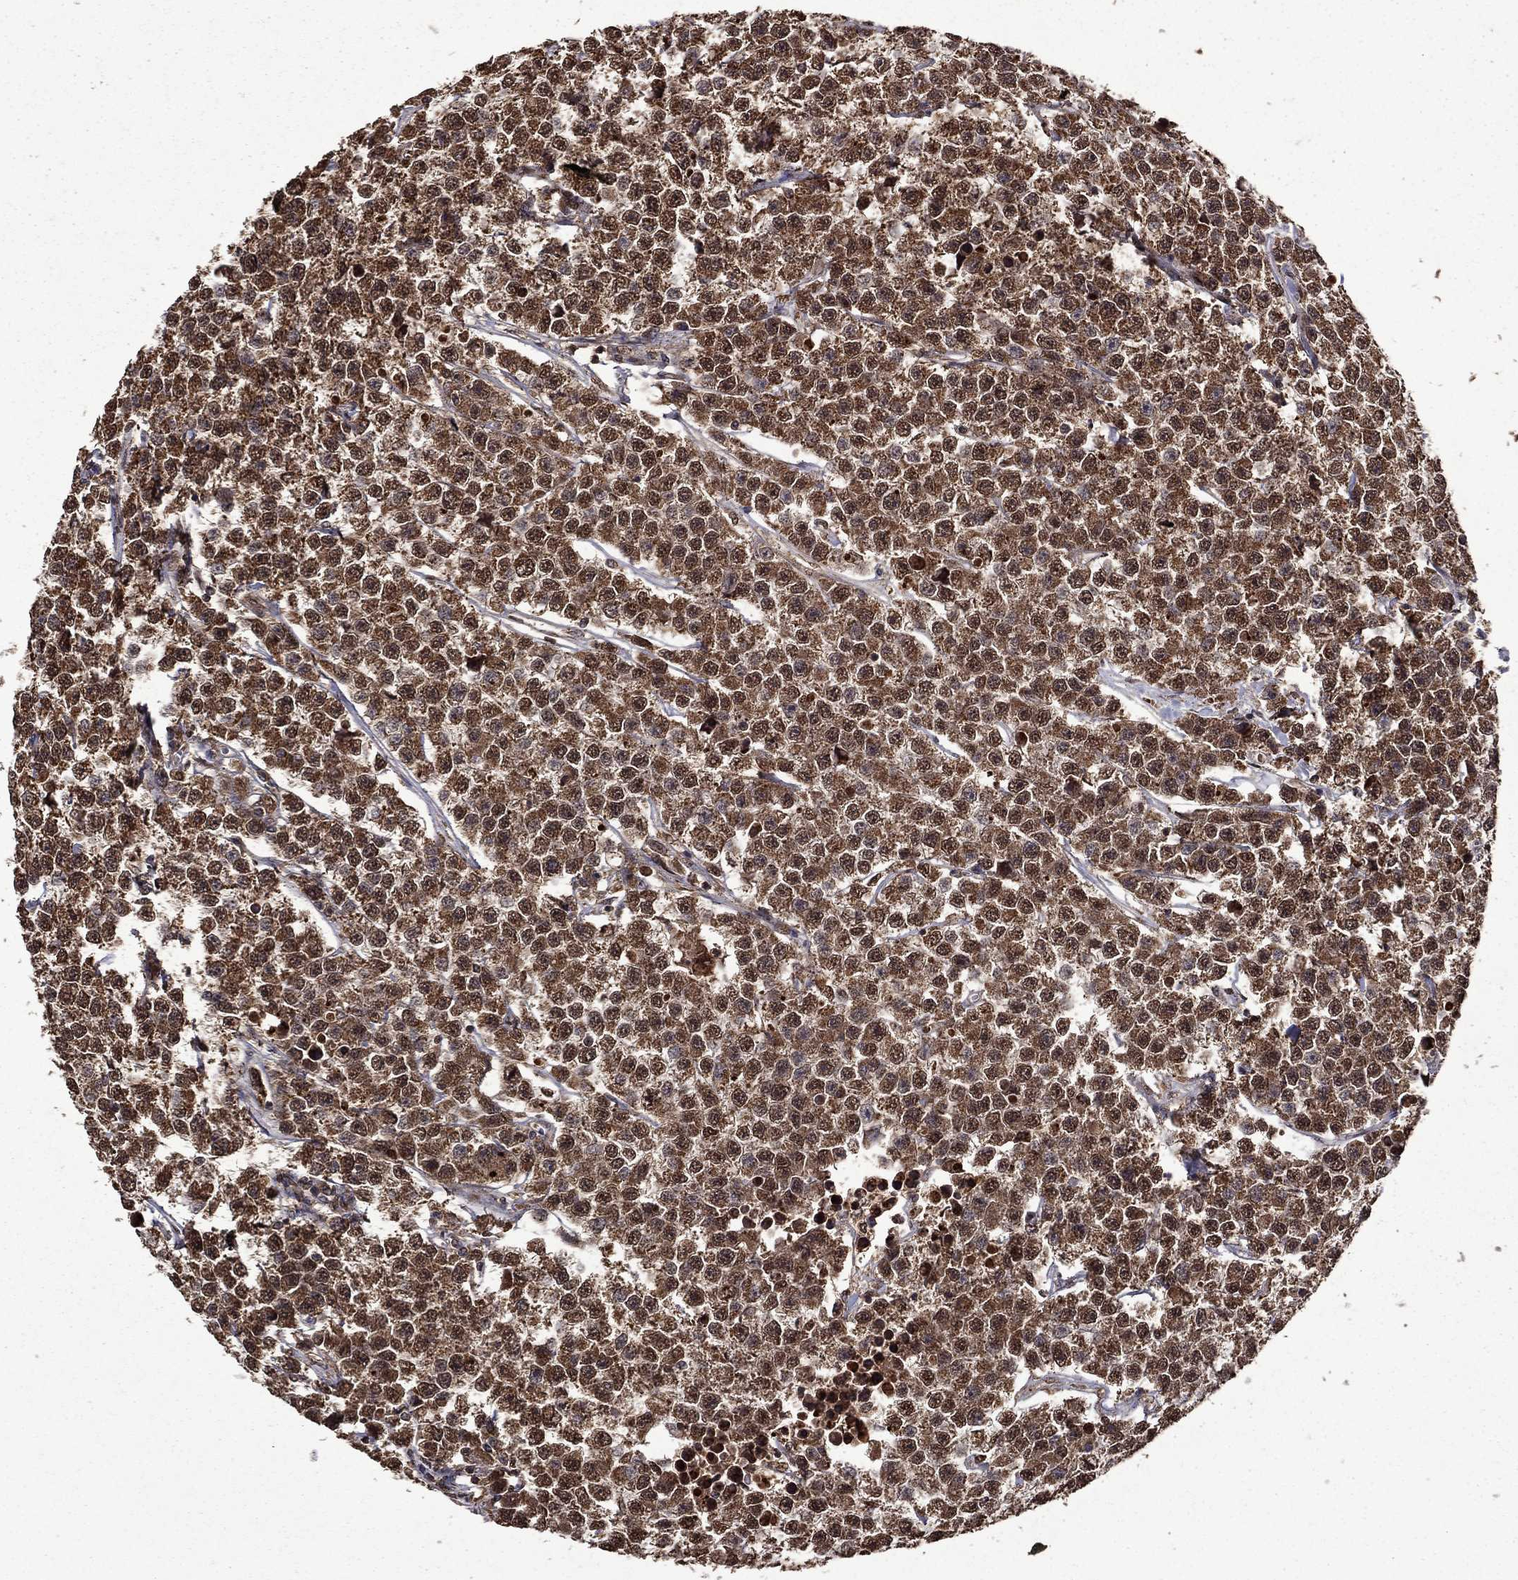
{"staining": {"intensity": "strong", "quantity": ">75%", "location": "cytoplasmic/membranous,nuclear"}, "tissue": "testis cancer", "cell_type": "Tumor cells", "image_type": "cancer", "snomed": [{"axis": "morphology", "description": "Seminoma, NOS"}, {"axis": "topography", "description": "Testis"}], "caption": "An immunohistochemistry (IHC) photomicrograph of tumor tissue is shown. Protein staining in brown highlights strong cytoplasmic/membranous and nuclear positivity in seminoma (testis) within tumor cells.", "gene": "ITM2B", "patient": {"sex": "male", "age": 59}}